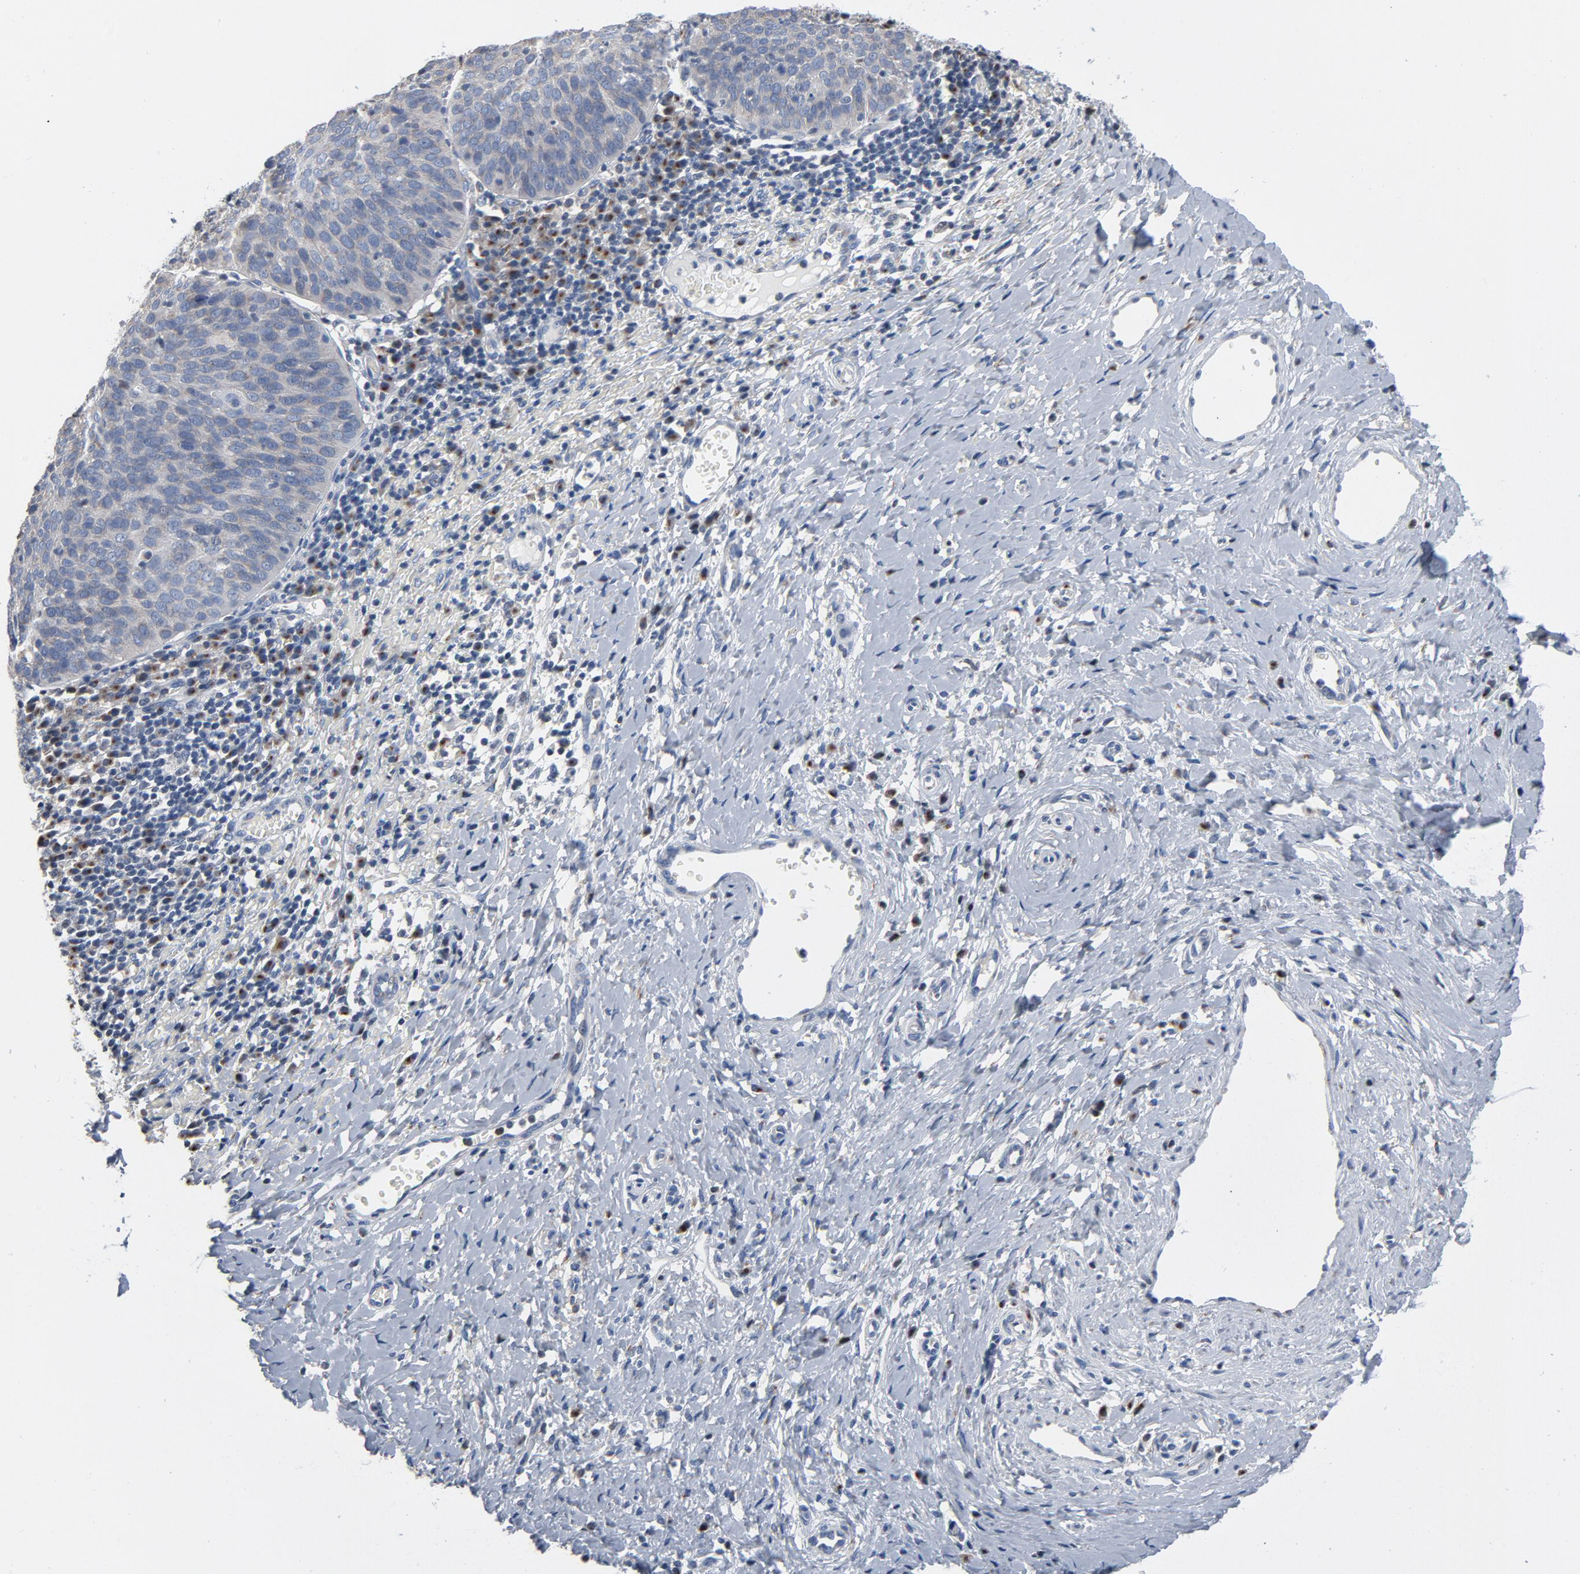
{"staining": {"intensity": "weak", "quantity": ">75%", "location": "cytoplasmic/membranous"}, "tissue": "cervical cancer", "cell_type": "Tumor cells", "image_type": "cancer", "snomed": [{"axis": "morphology", "description": "Normal tissue, NOS"}, {"axis": "morphology", "description": "Squamous cell carcinoma, NOS"}, {"axis": "topography", "description": "Cervix"}], "caption": "This is a photomicrograph of IHC staining of cervical cancer, which shows weak expression in the cytoplasmic/membranous of tumor cells.", "gene": "YIPF6", "patient": {"sex": "female", "age": 39}}